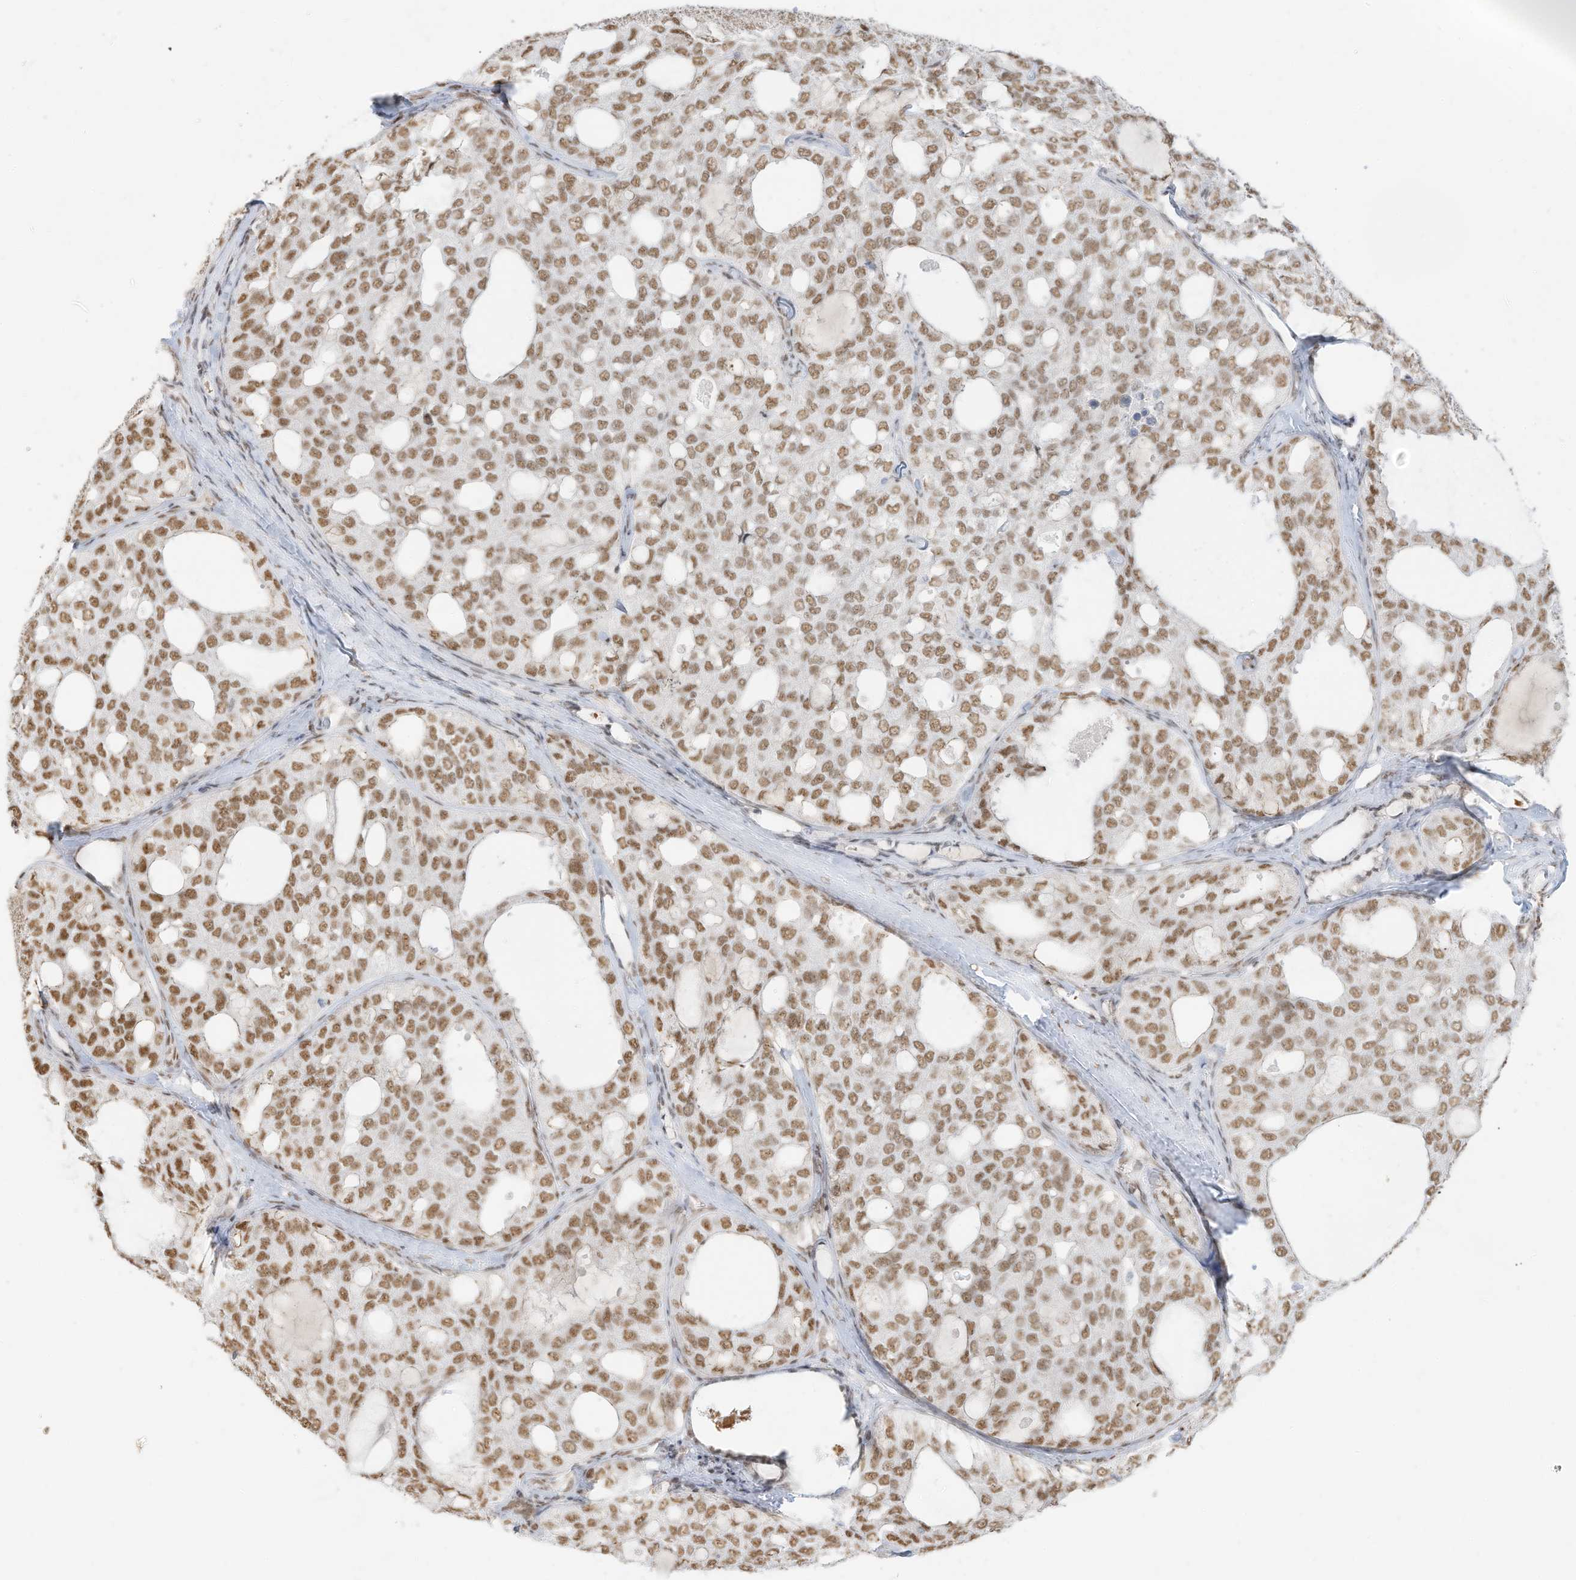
{"staining": {"intensity": "moderate", "quantity": ">75%", "location": "nuclear"}, "tissue": "thyroid cancer", "cell_type": "Tumor cells", "image_type": "cancer", "snomed": [{"axis": "morphology", "description": "Follicular adenoma carcinoma, NOS"}, {"axis": "topography", "description": "Thyroid gland"}], "caption": "Thyroid cancer (follicular adenoma carcinoma) stained with DAB (3,3'-diaminobenzidine) immunohistochemistry exhibits medium levels of moderate nuclear positivity in approximately >75% of tumor cells.", "gene": "NHSL1", "patient": {"sex": "male", "age": 75}}